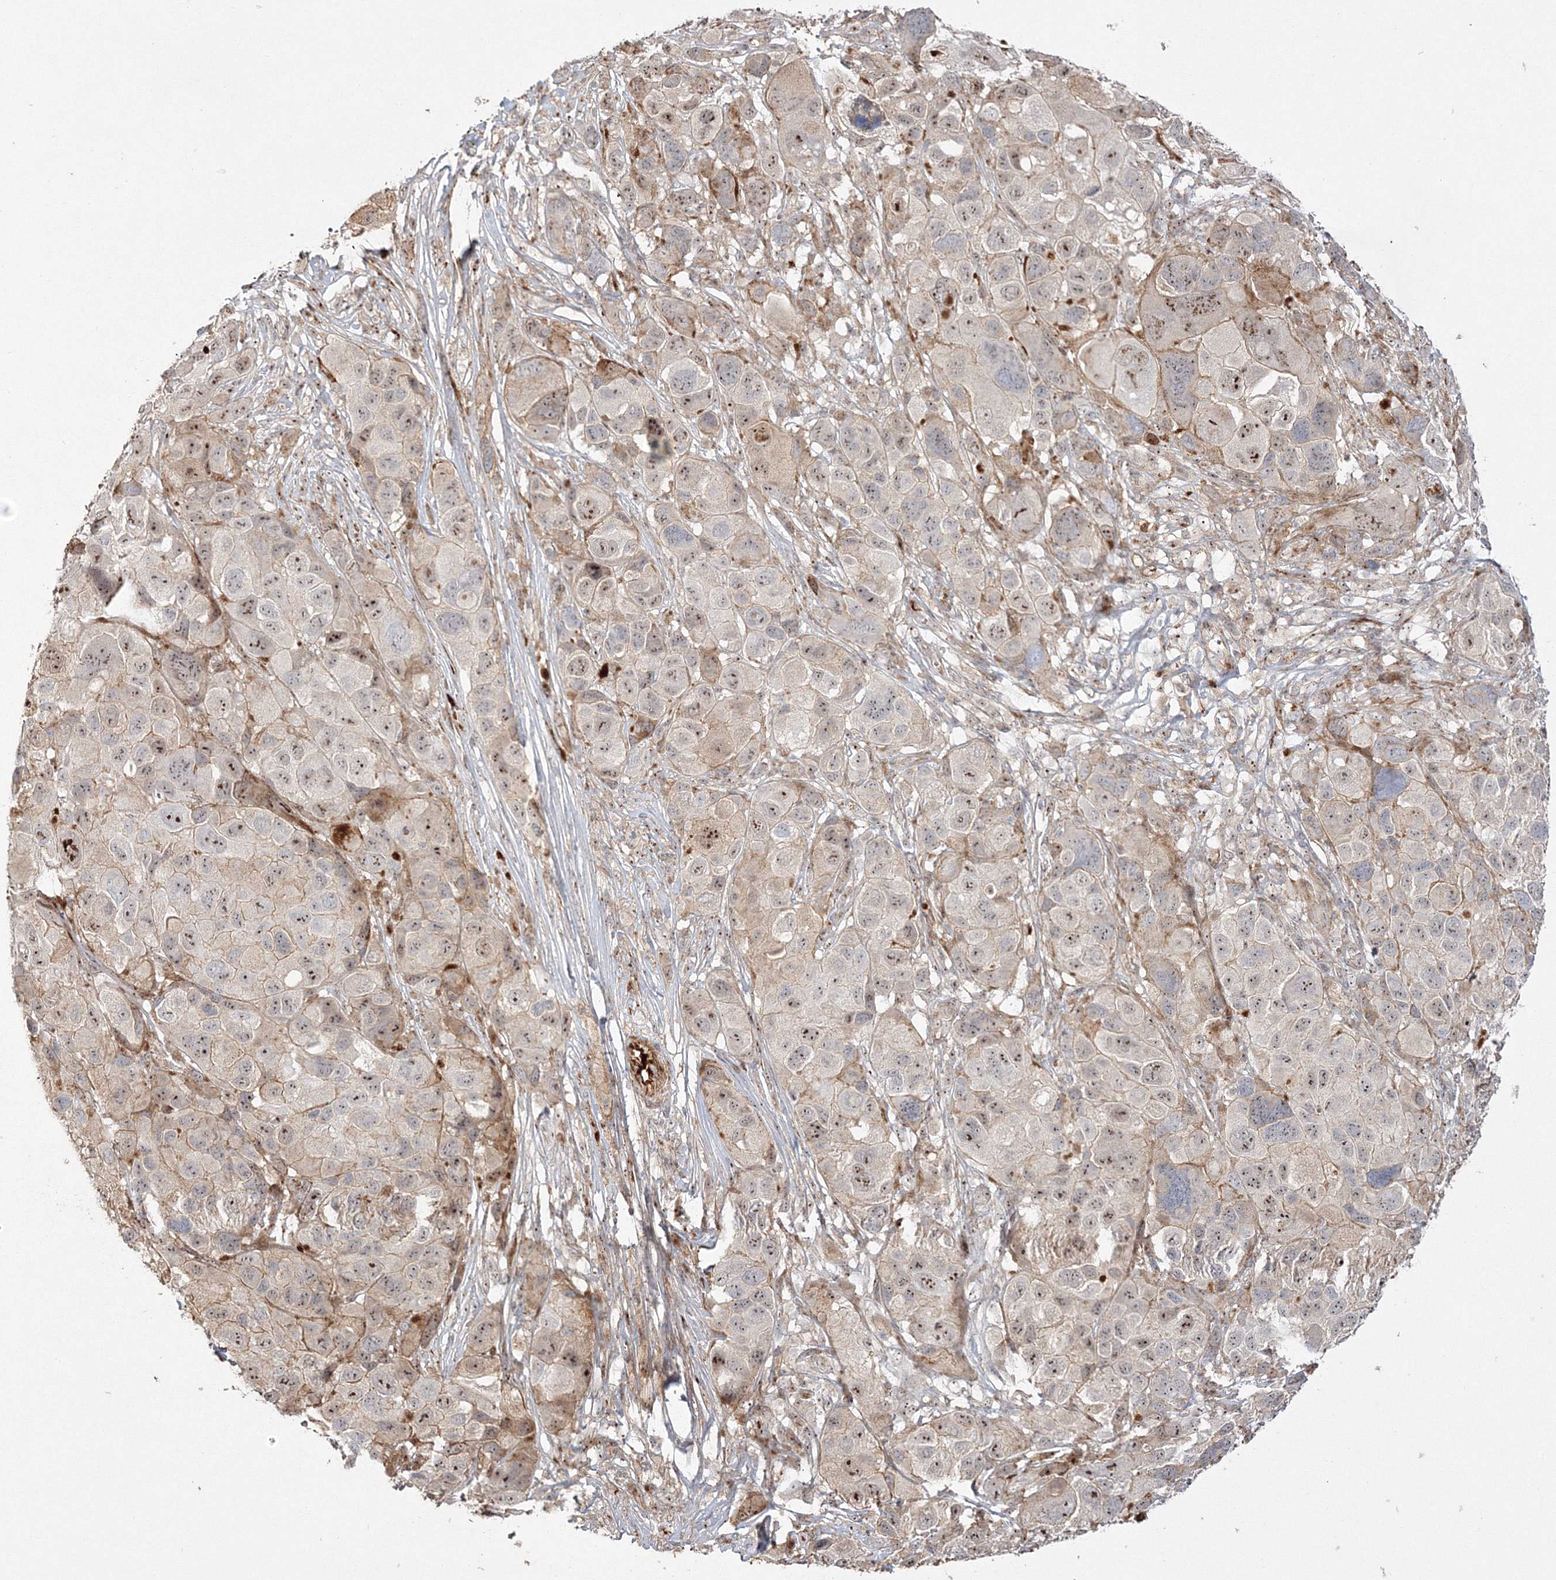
{"staining": {"intensity": "moderate", "quantity": "25%-75%", "location": "nuclear"}, "tissue": "melanoma", "cell_type": "Tumor cells", "image_type": "cancer", "snomed": [{"axis": "morphology", "description": "Malignant melanoma, NOS"}, {"axis": "topography", "description": "Skin of trunk"}], "caption": "Brown immunohistochemical staining in human melanoma reveals moderate nuclear staining in about 25%-75% of tumor cells.", "gene": "NPM3", "patient": {"sex": "male", "age": 71}}